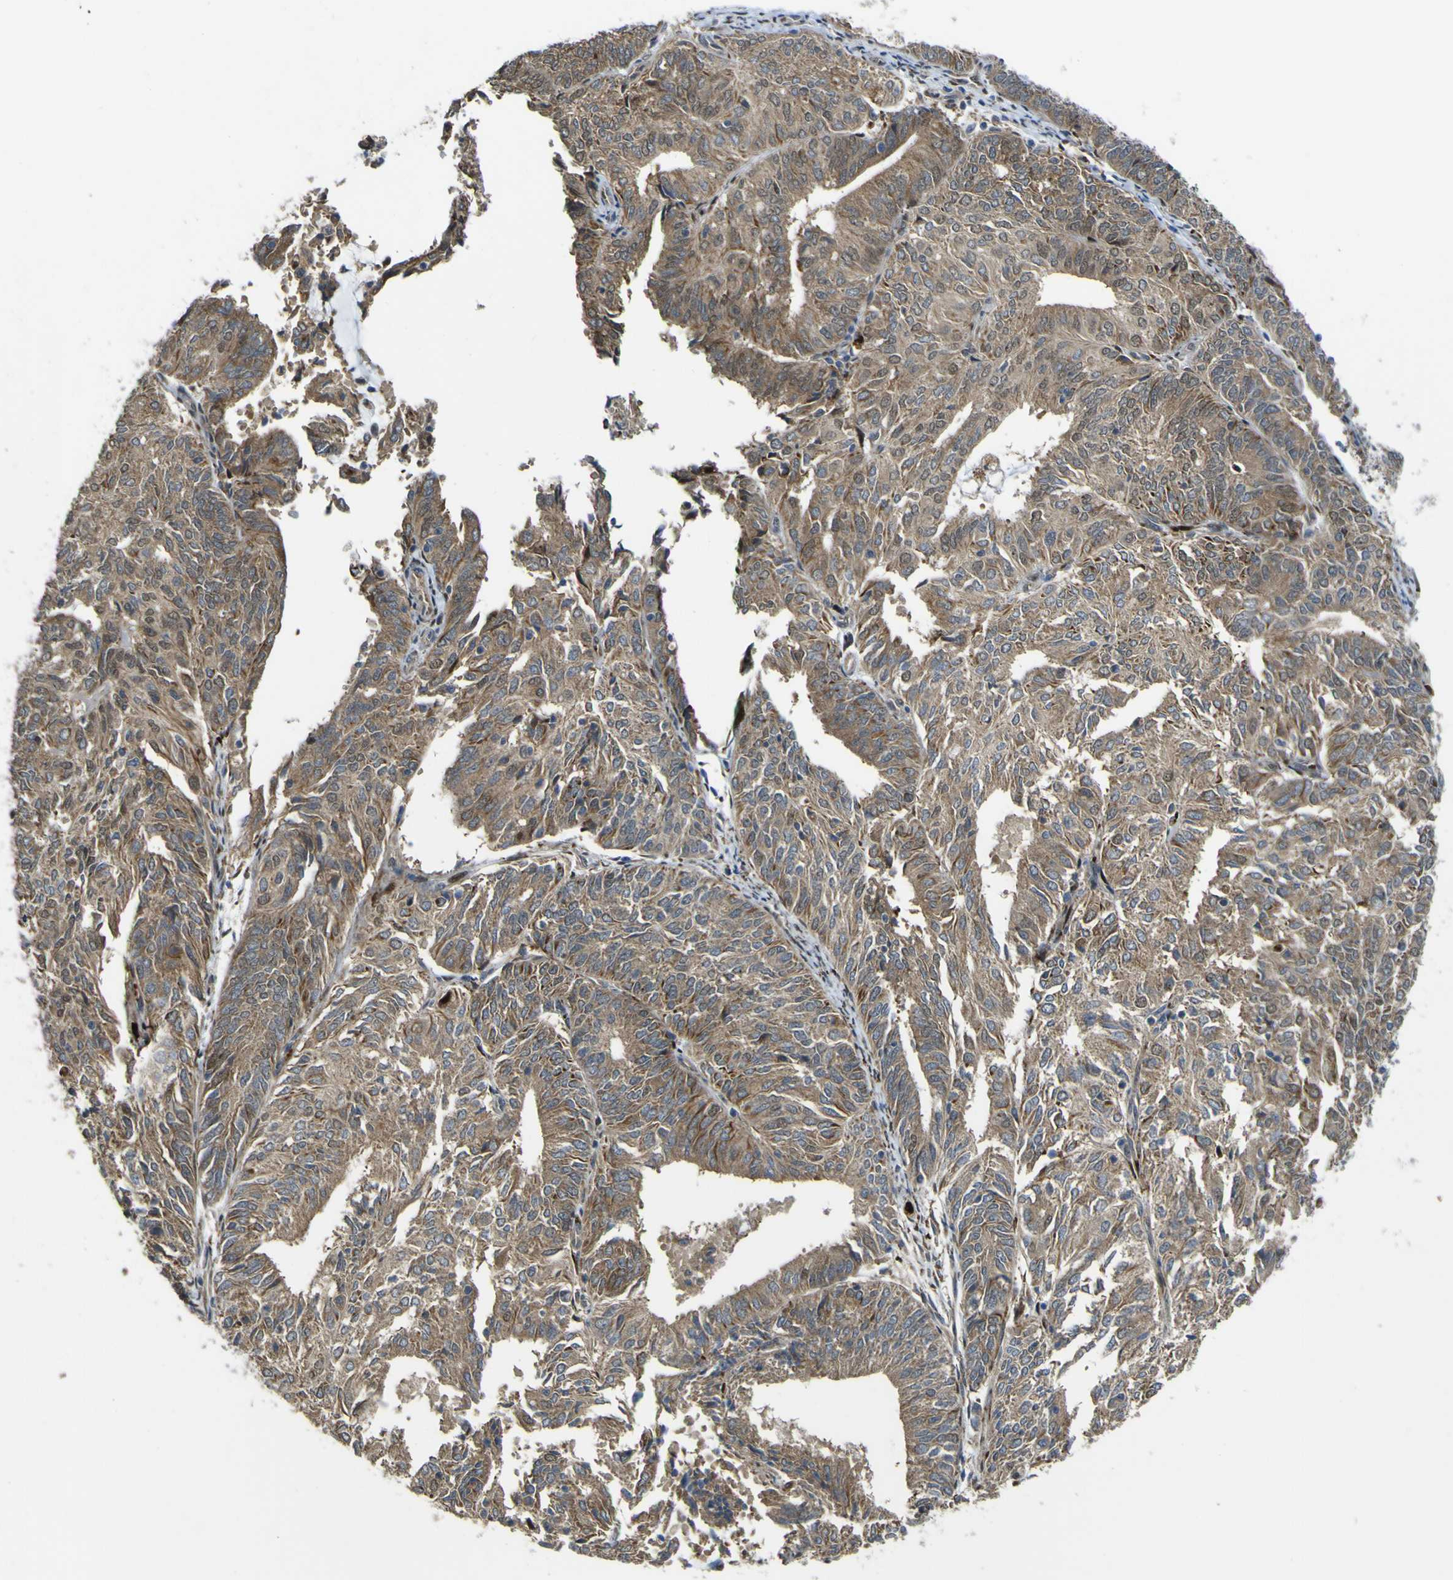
{"staining": {"intensity": "moderate", "quantity": ">75%", "location": "cytoplasmic/membranous"}, "tissue": "endometrial cancer", "cell_type": "Tumor cells", "image_type": "cancer", "snomed": [{"axis": "morphology", "description": "Adenocarcinoma, NOS"}, {"axis": "topography", "description": "Uterus"}], "caption": "Endometrial cancer stained with IHC shows moderate cytoplasmic/membranous positivity in about >75% of tumor cells. (Brightfield microscopy of DAB IHC at high magnification).", "gene": "LBHD1", "patient": {"sex": "female", "age": 60}}